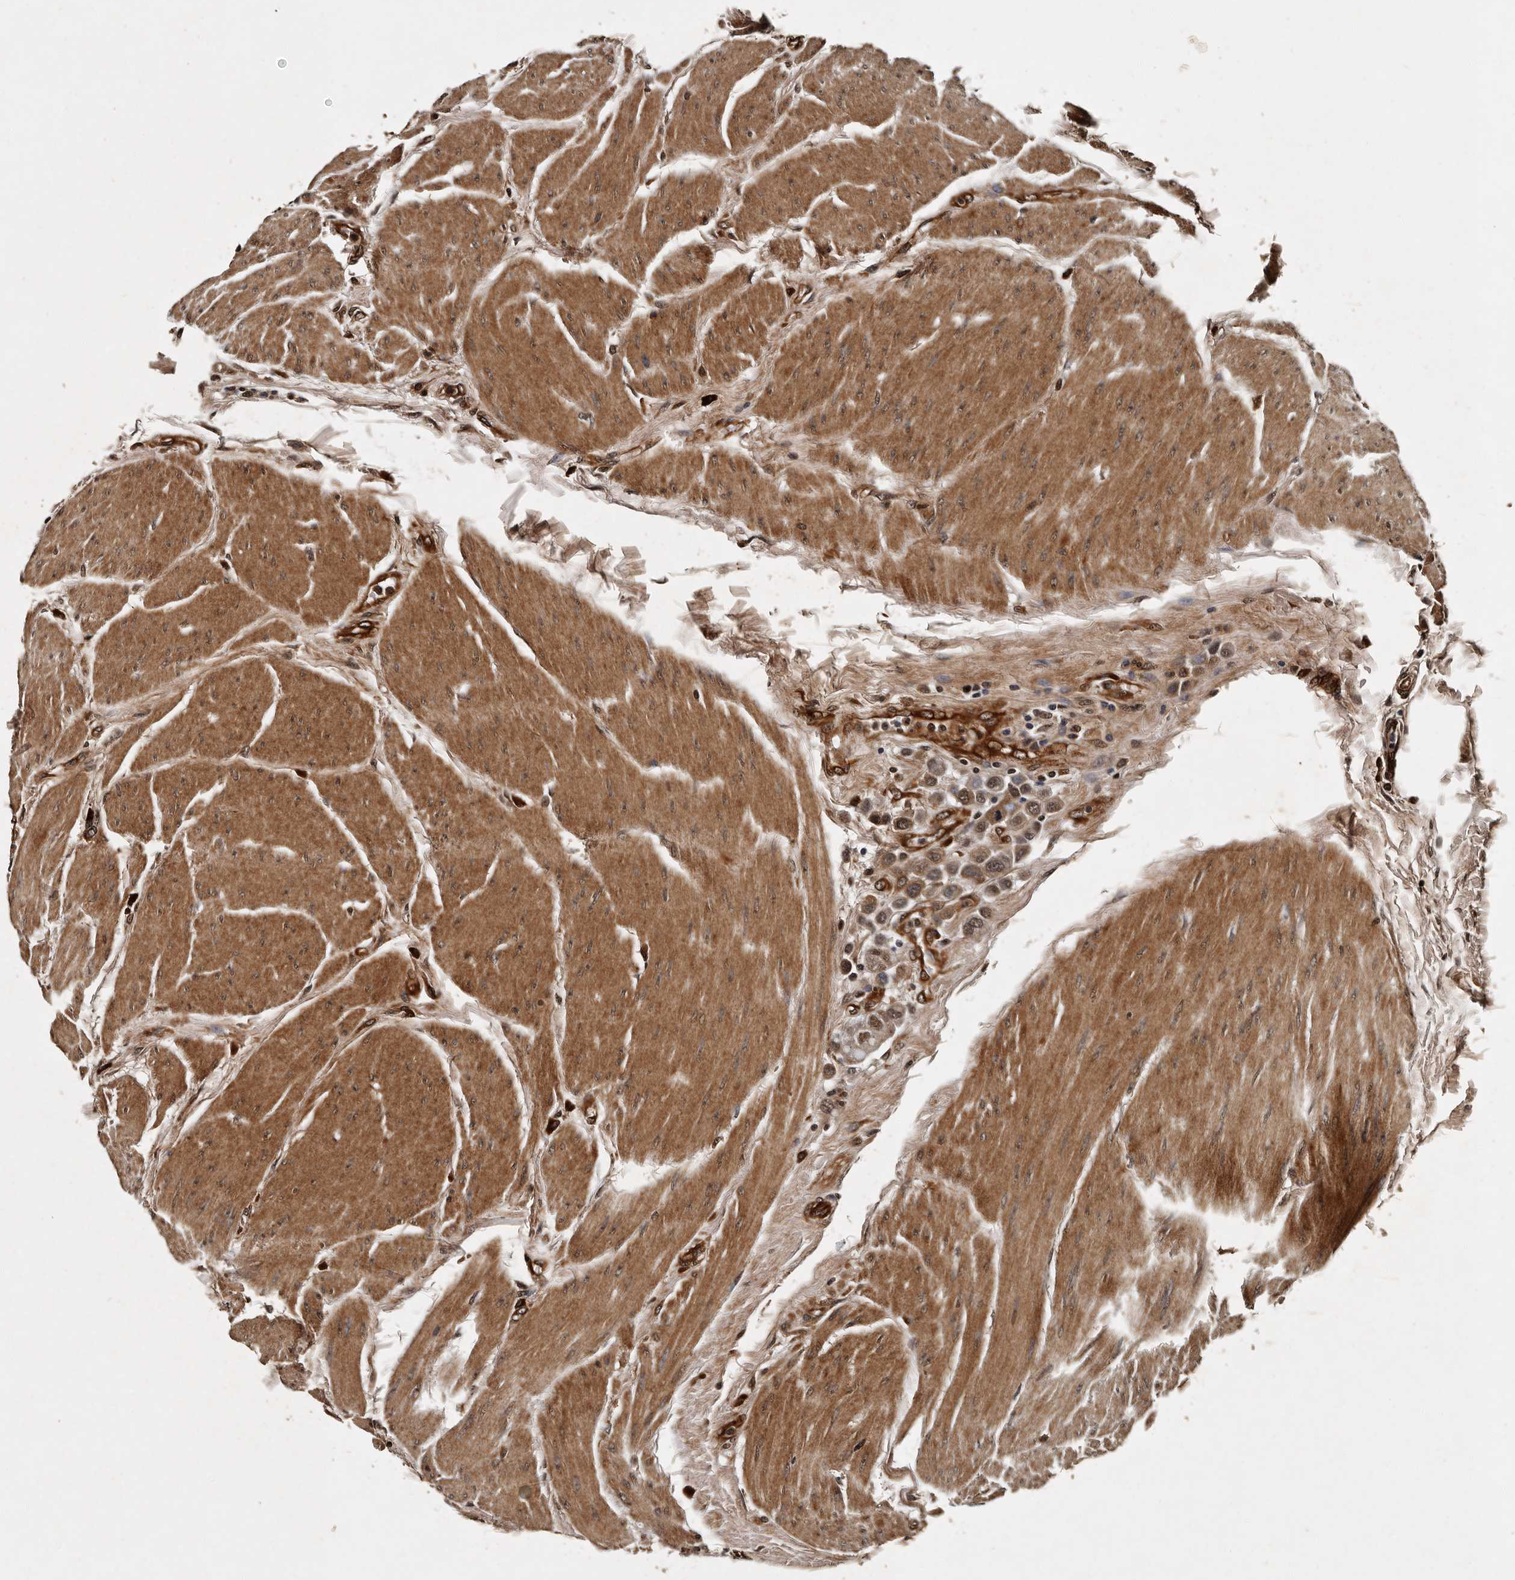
{"staining": {"intensity": "moderate", "quantity": ">75%", "location": "cytoplasmic/membranous,nuclear"}, "tissue": "urothelial cancer", "cell_type": "Tumor cells", "image_type": "cancer", "snomed": [{"axis": "morphology", "description": "Urothelial carcinoma, High grade"}, {"axis": "topography", "description": "Urinary bladder"}], "caption": "Immunohistochemistry of urothelial carcinoma (high-grade) shows medium levels of moderate cytoplasmic/membranous and nuclear staining in approximately >75% of tumor cells.", "gene": "CPNE3", "patient": {"sex": "male", "age": 50}}